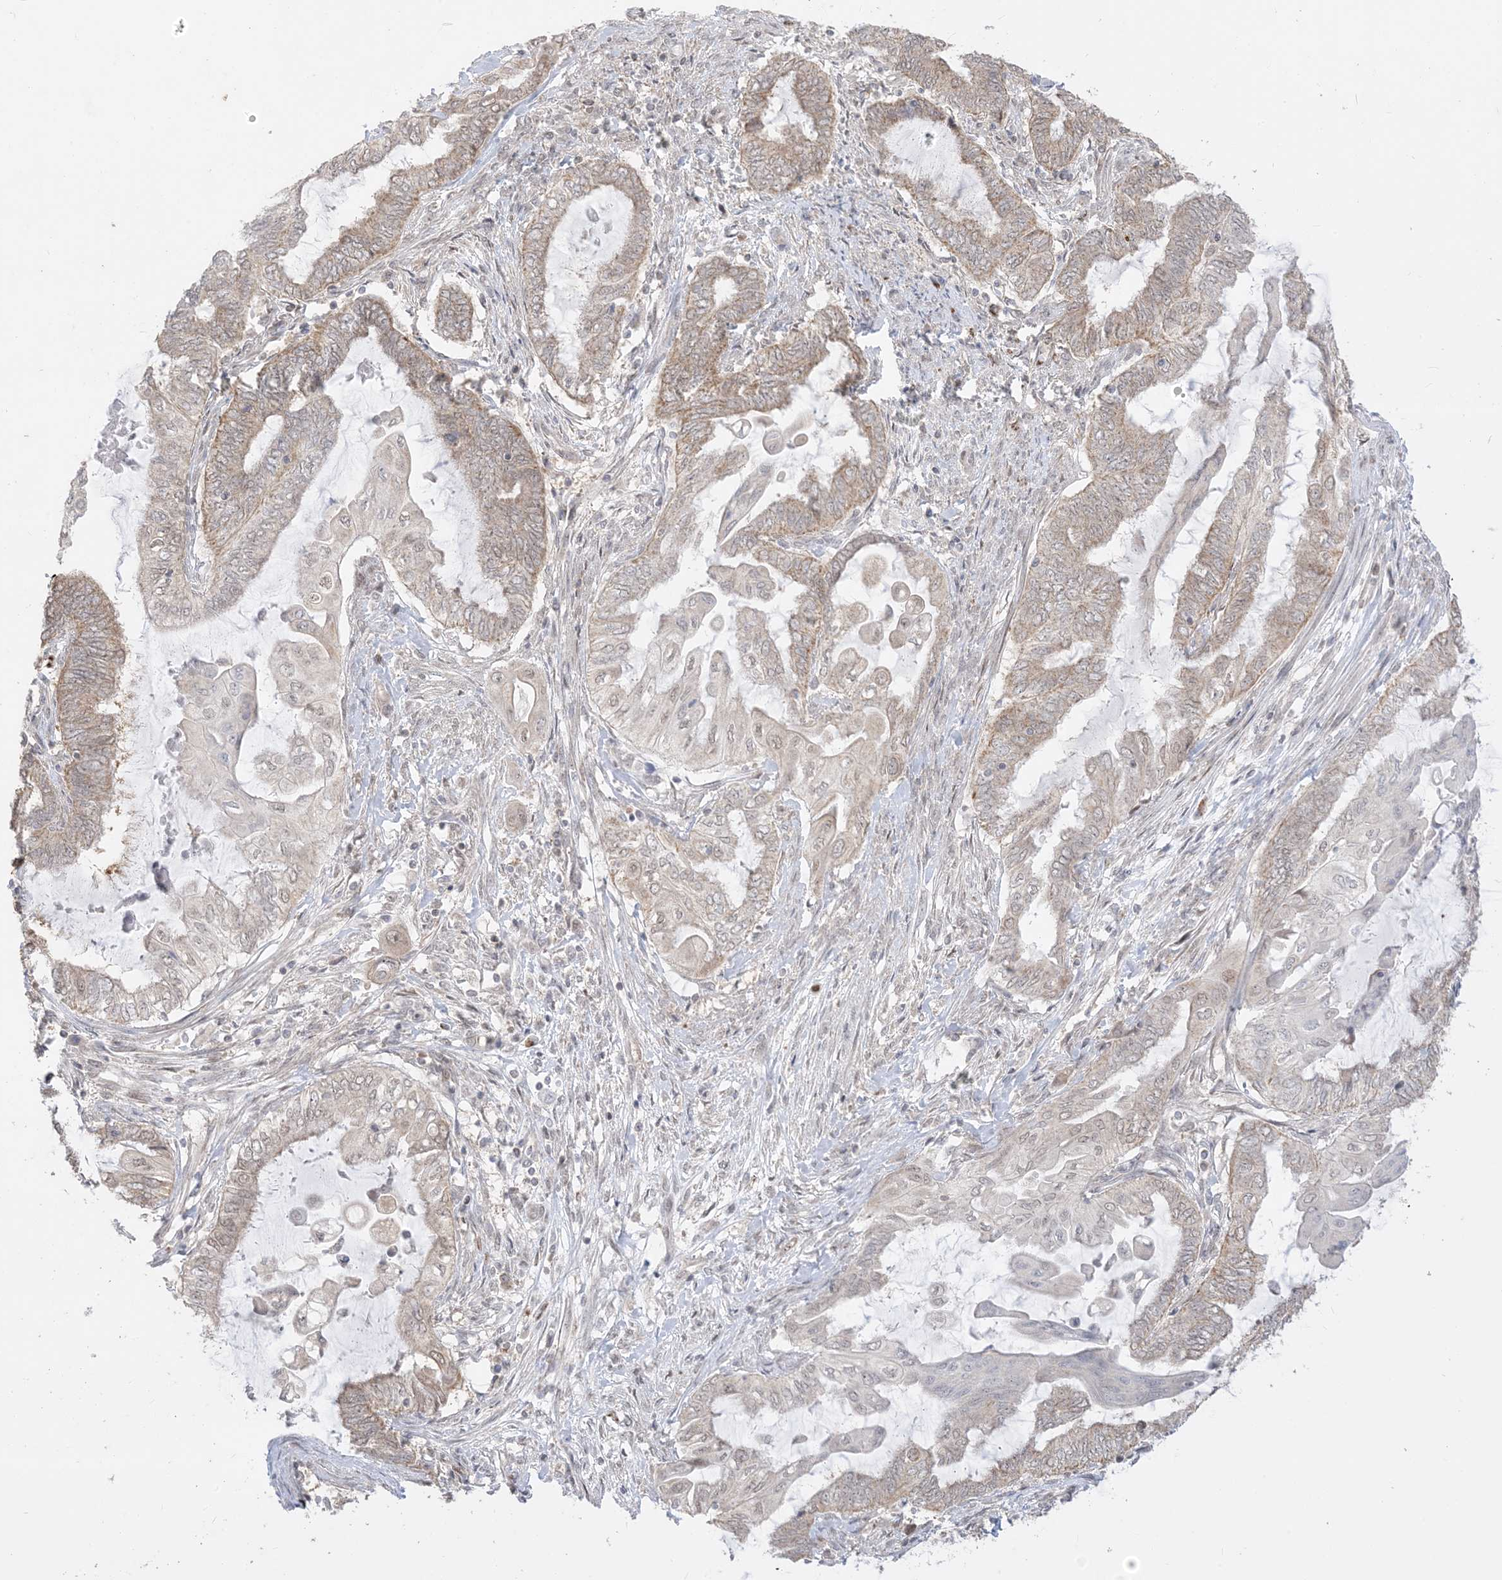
{"staining": {"intensity": "weak", "quantity": ">75%", "location": "cytoplasmic/membranous"}, "tissue": "endometrial cancer", "cell_type": "Tumor cells", "image_type": "cancer", "snomed": [{"axis": "morphology", "description": "Adenocarcinoma, NOS"}, {"axis": "topography", "description": "Uterus"}, {"axis": "topography", "description": "Endometrium"}], "caption": "Protein expression analysis of human adenocarcinoma (endometrial) reveals weak cytoplasmic/membranous positivity in approximately >75% of tumor cells.", "gene": "KANSL3", "patient": {"sex": "female", "age": 70}}